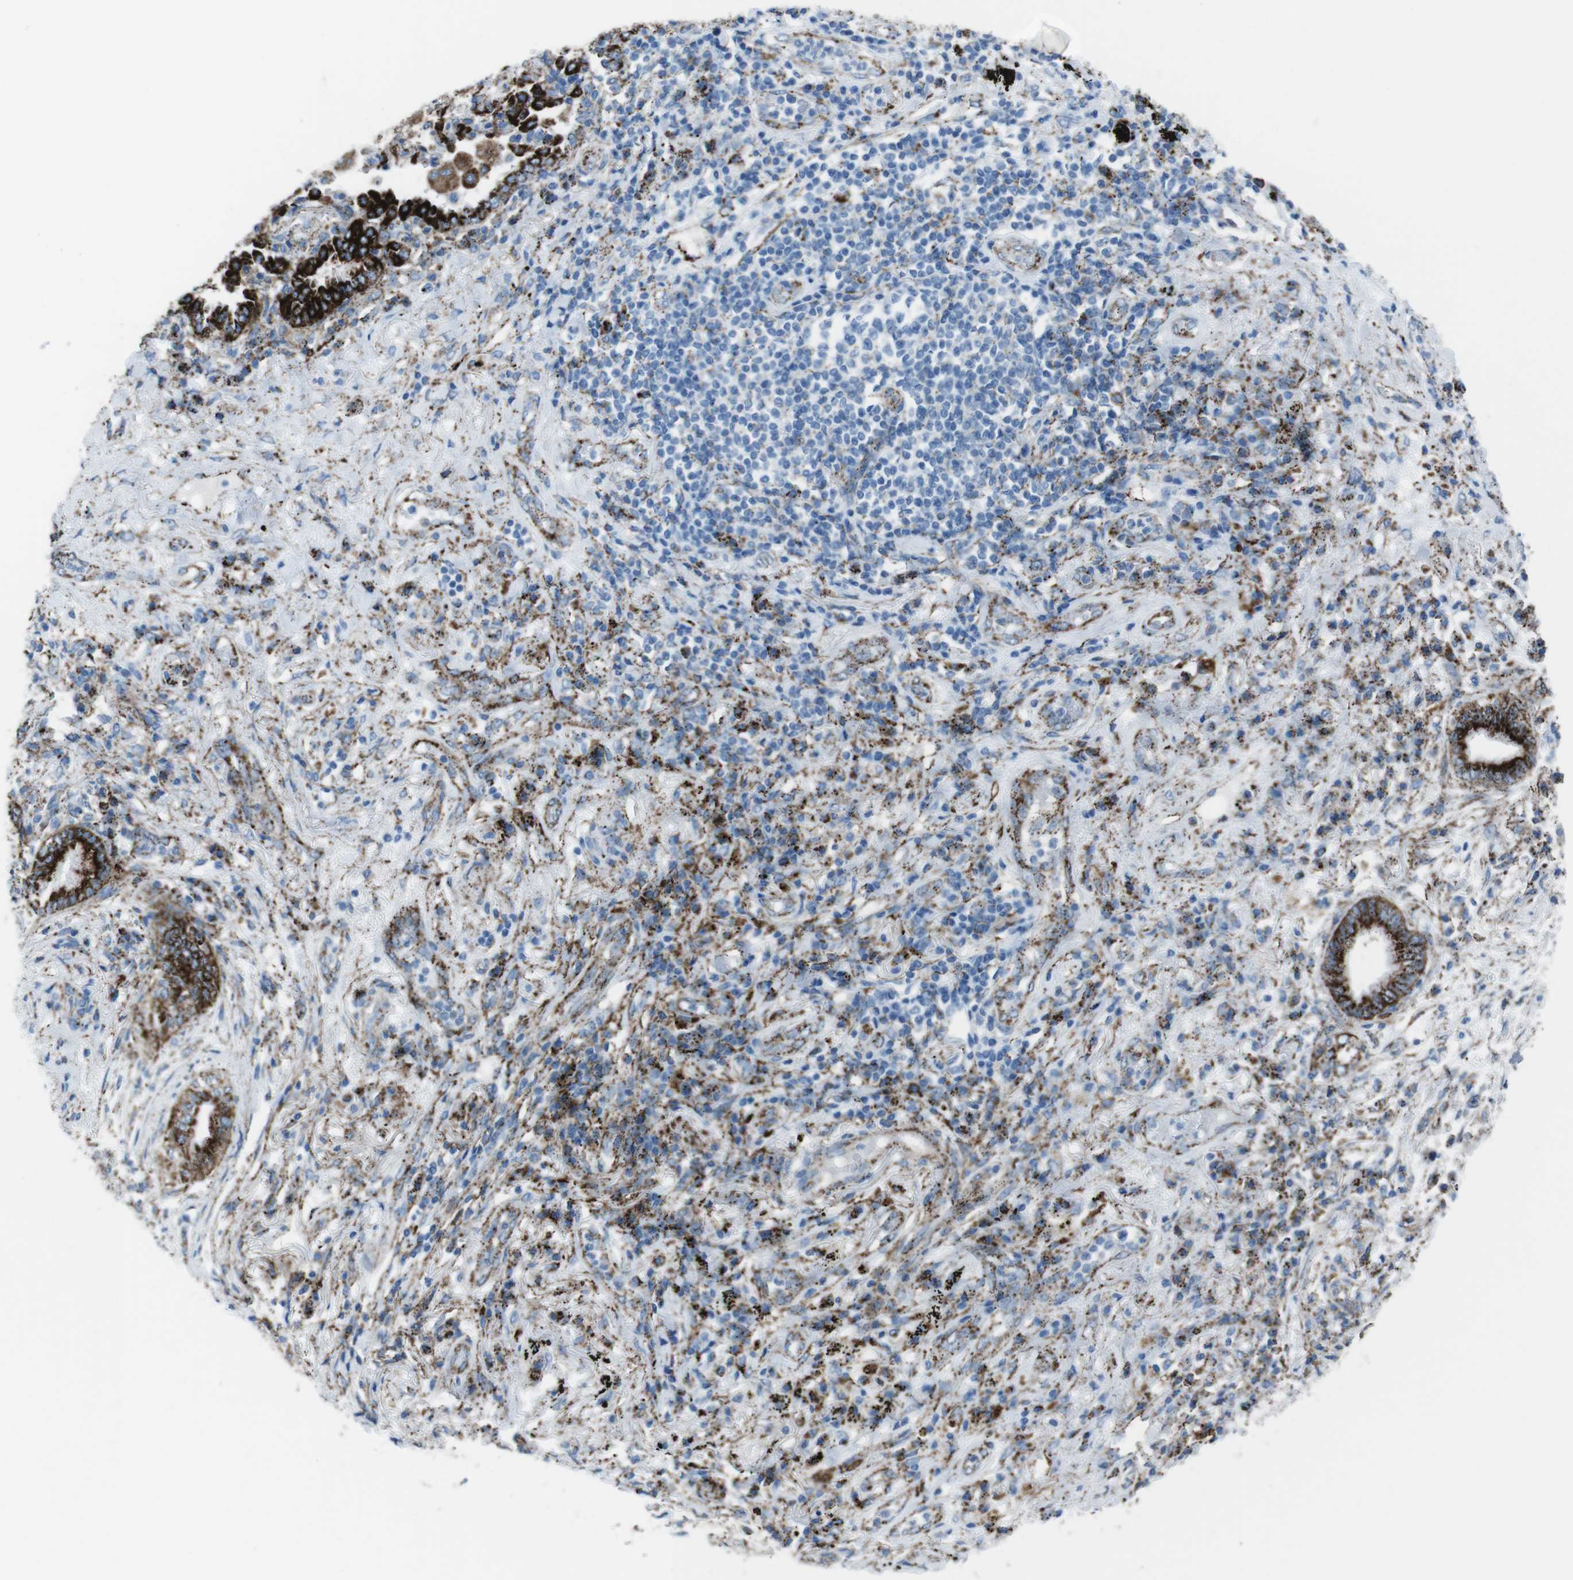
{"staining": {"intensity": "strong", "quantity": ">75%", "location": "cytoplasmic/membranous"}, "tissue": "lung cancer", "cell_type": "Tumor cells", "image_type": "cancer", "snomed": [{"axis": "morphology", "description": "Normal tissue, NOS"}, {"axis": "morphology", "description": "Adenocarcinoma, NOS"}, {"axis": "topography", "description": "Bronchus"}, {"axis": "topography", "description": "Lung"}], "caption": "Lung cancer (adenocarcinoma) stained with a brown dye exhibits strong cytoplasmic/membranous positive positivity in approximately >75% of tumor cells.", "gene": "SCARB2", "patient": {"sex": "female", "age": 70}}